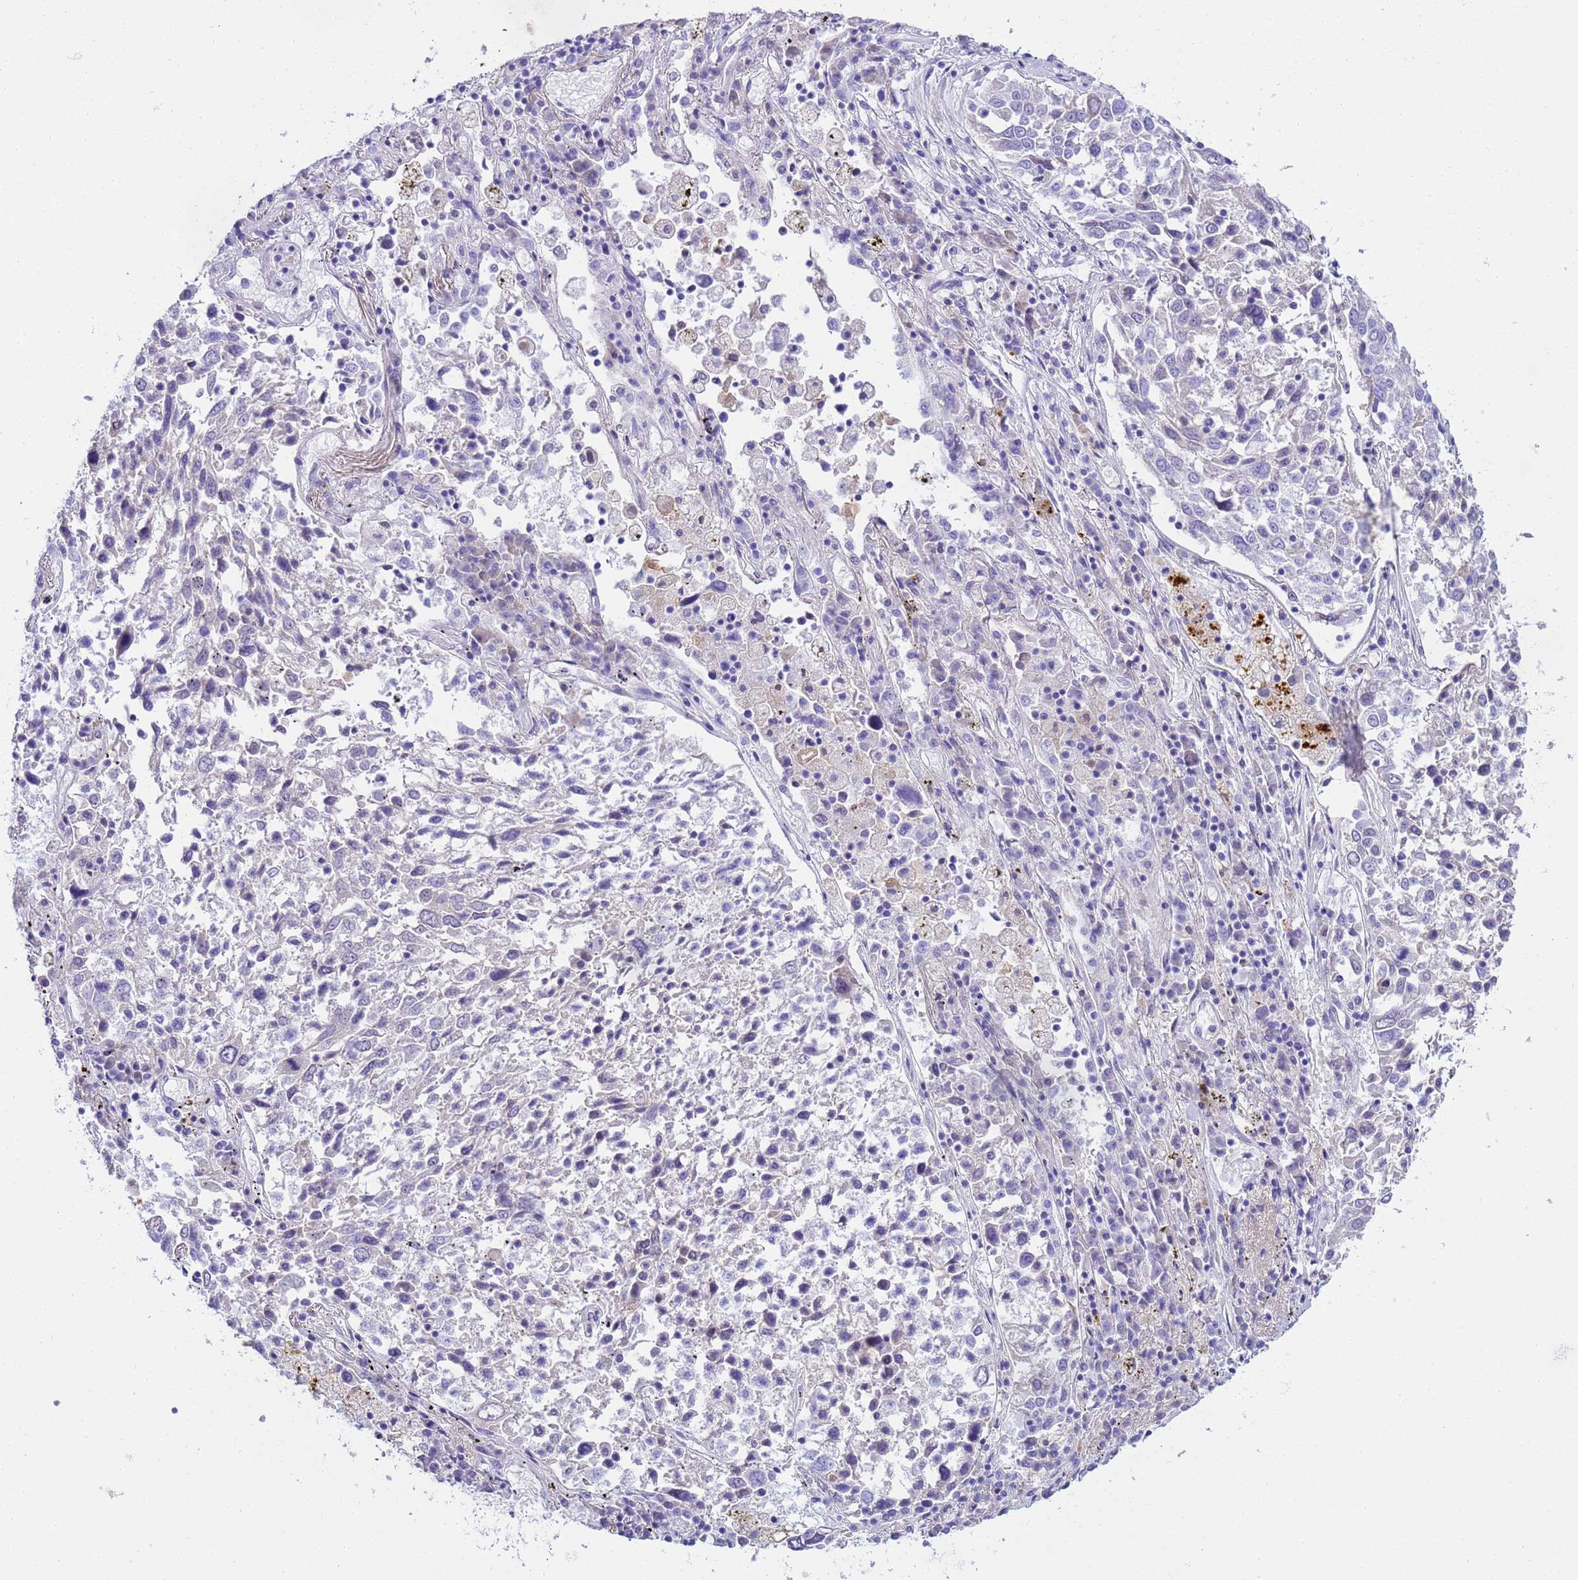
{"staining": {"intensity": "negative", "quantity": "none", "location": "none"}, "tissue": "lung cancer", "cell_type": "Tumor cells", "image_type": "cancer", "snomed": [{"axis": "morphology", "description": "Squamous cell carcinoma, NOS"}, {"axis": "topography", "description": "Lung"}], "caption": "IHC photomicrograph of lung cancer stained for a protein (brown), which demonstrates no expression in tumor cells.", "gene": "CFHR2", "patient": {"sex": "male", "age": 65}}